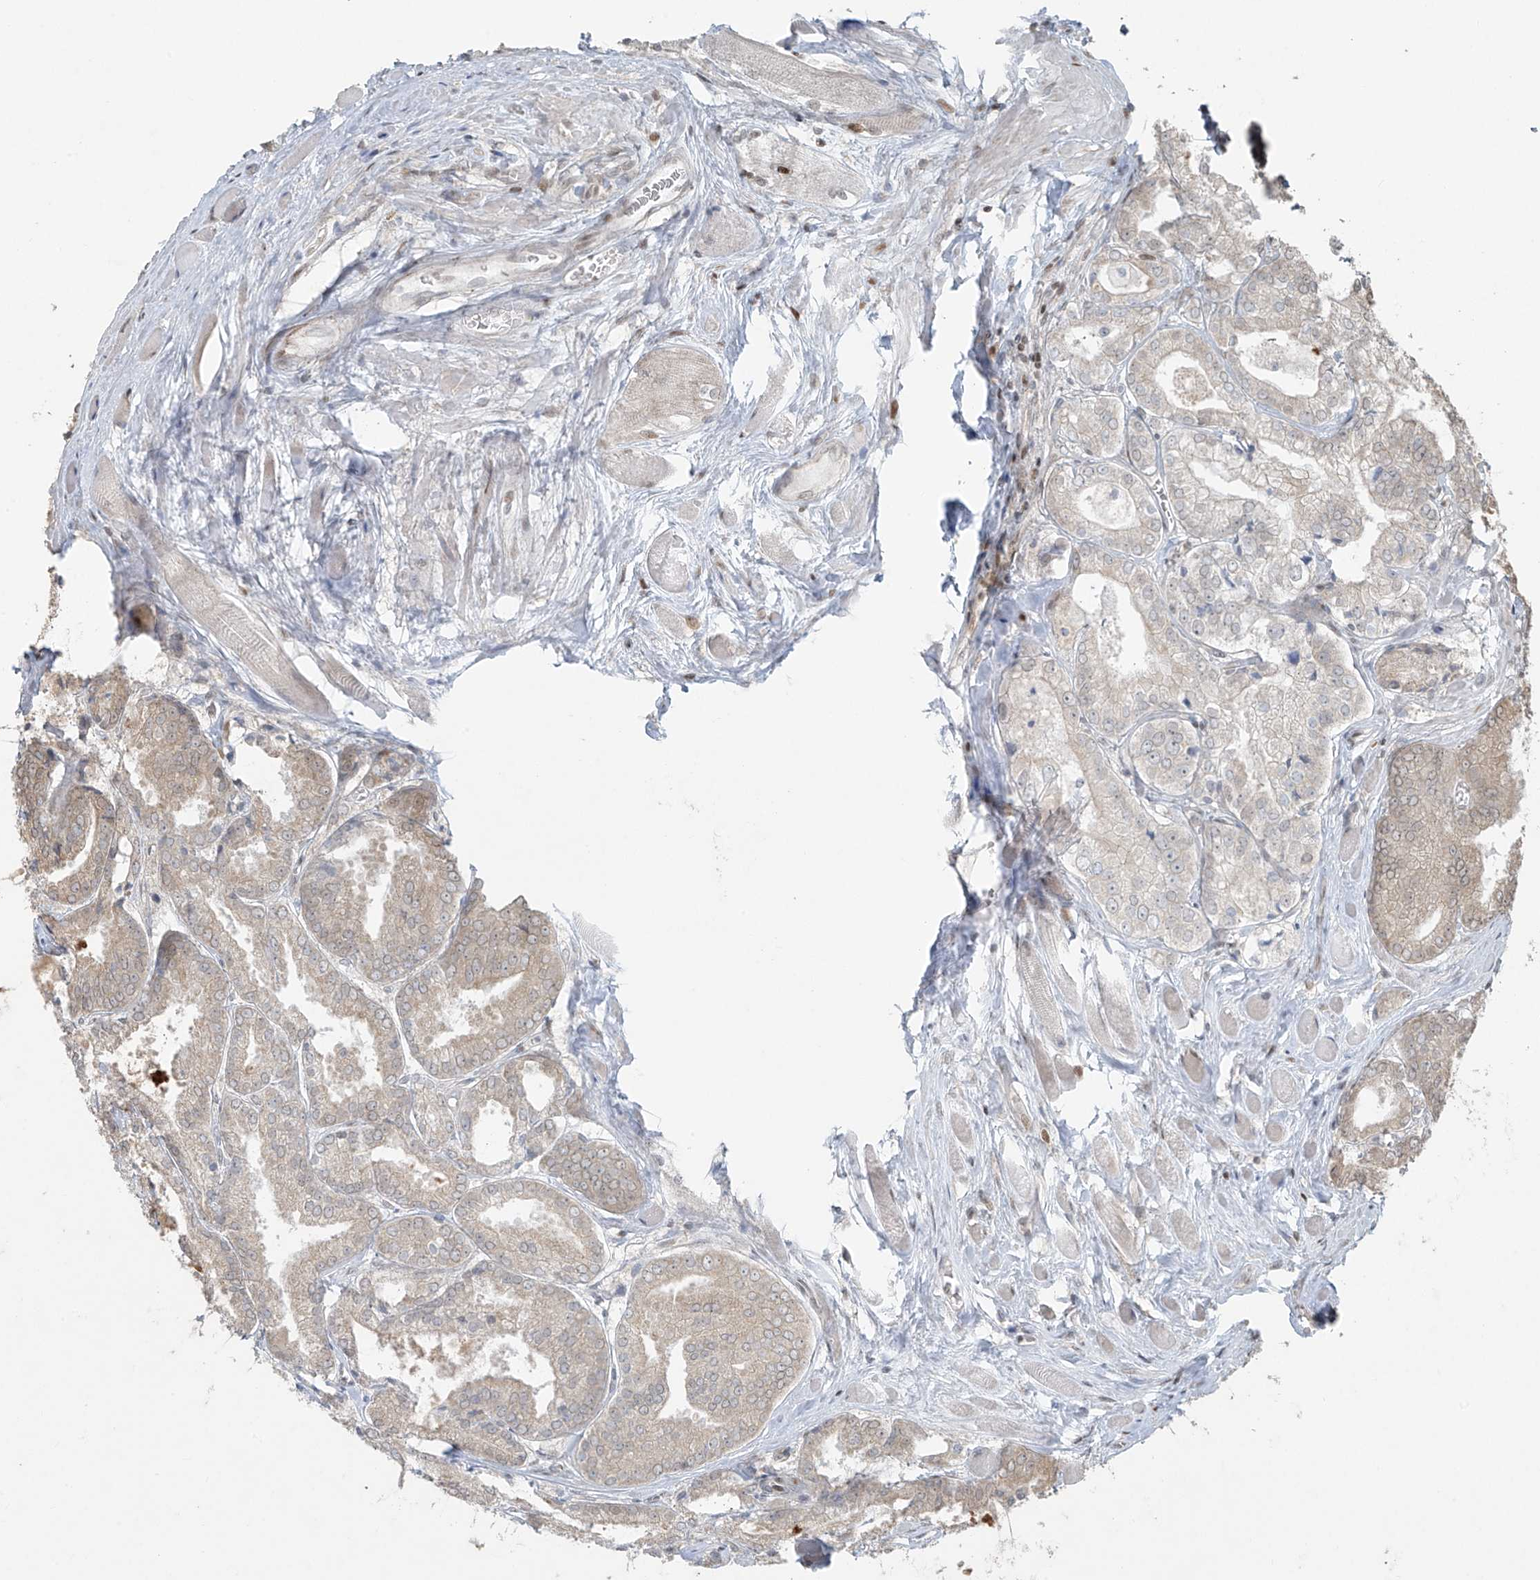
{"staining": {"intensity": "negative", "quantity": "none", "location": "none"}, "tissue": "prostate cancer", "cell_type": "Tumor cells", "image_type": "cancer", "snomed": [{"axis": "morphology", "description": "Adenocarcinoma, Low grade"}, {"axis": "topography", "description": "Prostate"}], "caption": "Immunohistochemistry image of neoplastic tissue: prostate cancer (adenocarcinoma (low-grade)) stained with DAB demonstrates no significant protein expression in tumor cells.", "gene": "TTC22", "patient": {"sex": "male", "age": 67}}